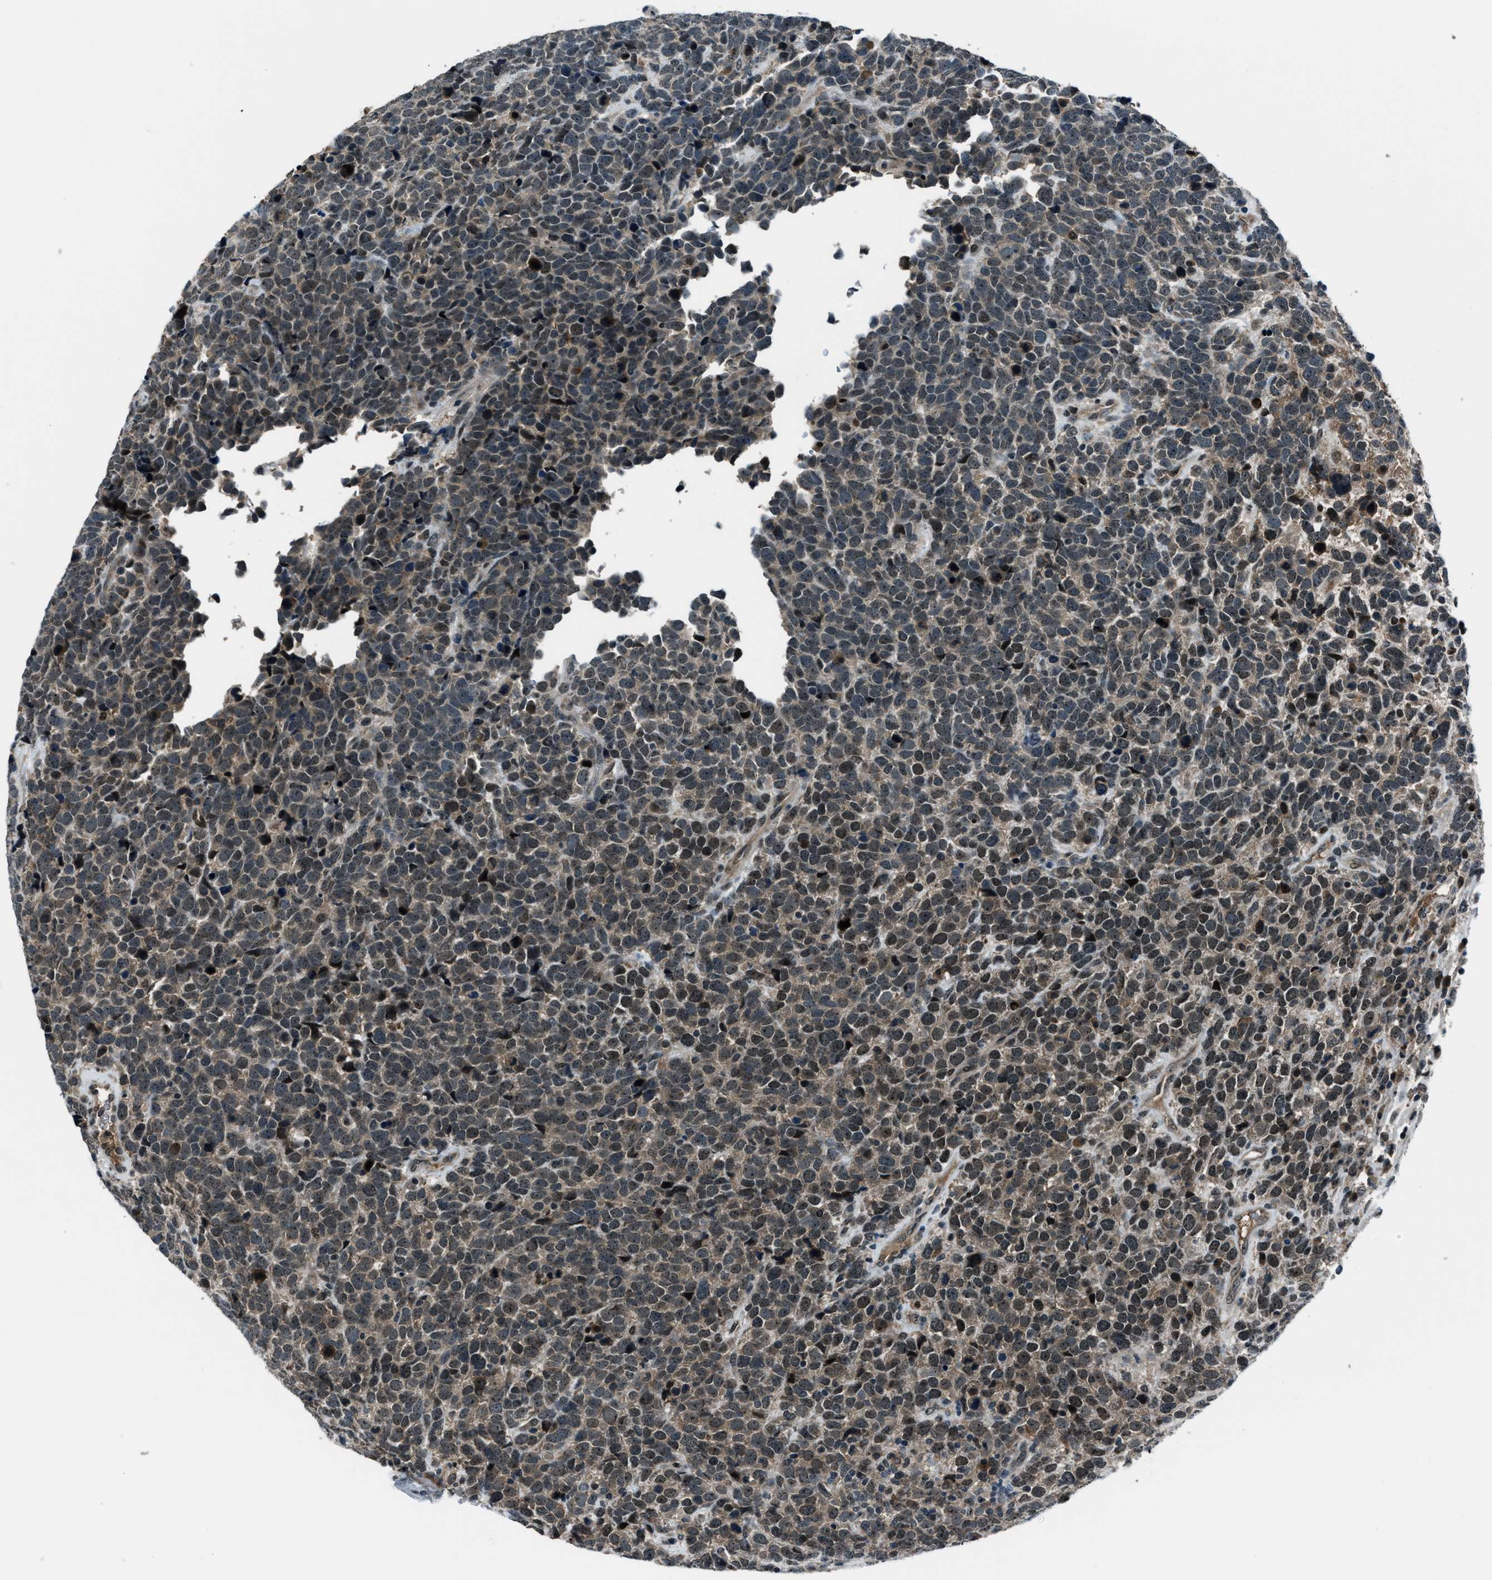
{"staining": {"intensity": "strong", "quantity": "<25%", "location": "cytoplasmic/membranous,nuclear"}, "tissue": "urothelial cancer", "cell_type": "Tumor cells", "image_type": "cancer", "snomed": [{"axis": "morphology", "description": "Urothelial carcinoma, High grade"}, {"axis": "topography", "description": "Urinary bladder"}], "caption": "Immunohistochemical staining of urothelial carcinoma (high-grade) demonstrates medium levels of strong cytoplasmic/membranous and nuclear protein staining in approximately <25% of tumor cells.", "gene": "ACTL9", "patient": {"sex": "female", "age": 82}}